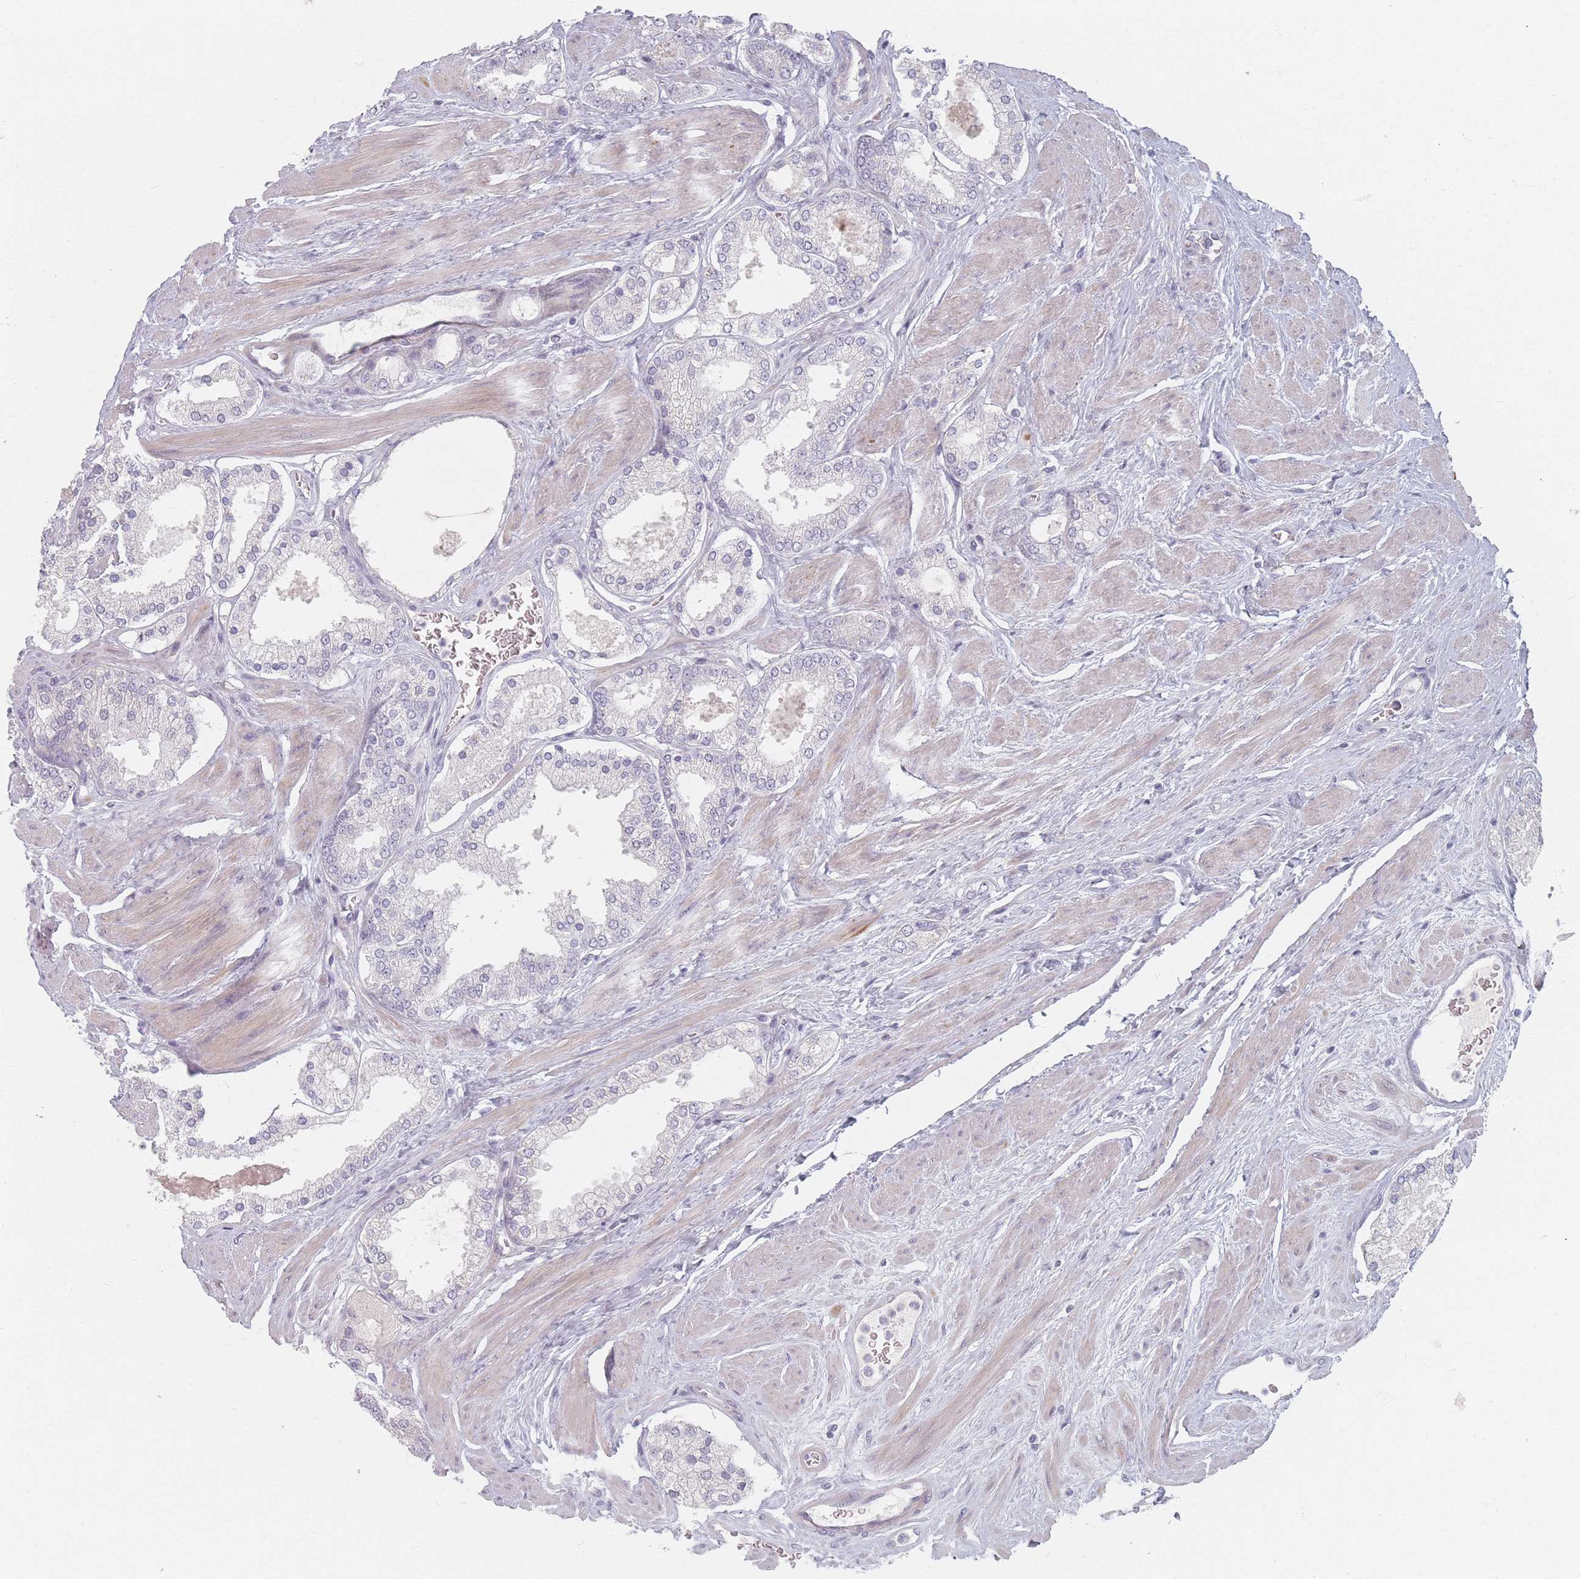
{"staining": {"intensity": "negative", "quantity": "none", "location": "none"}, "tissue": "prostate cancer", "cell_type": "Tumor cells", "image_type": "cancer", "snomed": [{"axis": "morphology", "description": "Adenocarcinoma, Low grade"}, {"axis": "topography", "description": "Prostate"}], "caption": "Immunohistochemical staining of human prostate low-grade adenocarcinoma shows no significant staining in tumor cells.", "gene": "TMOD1", "patient": {"sex": "male", "age": 42}}